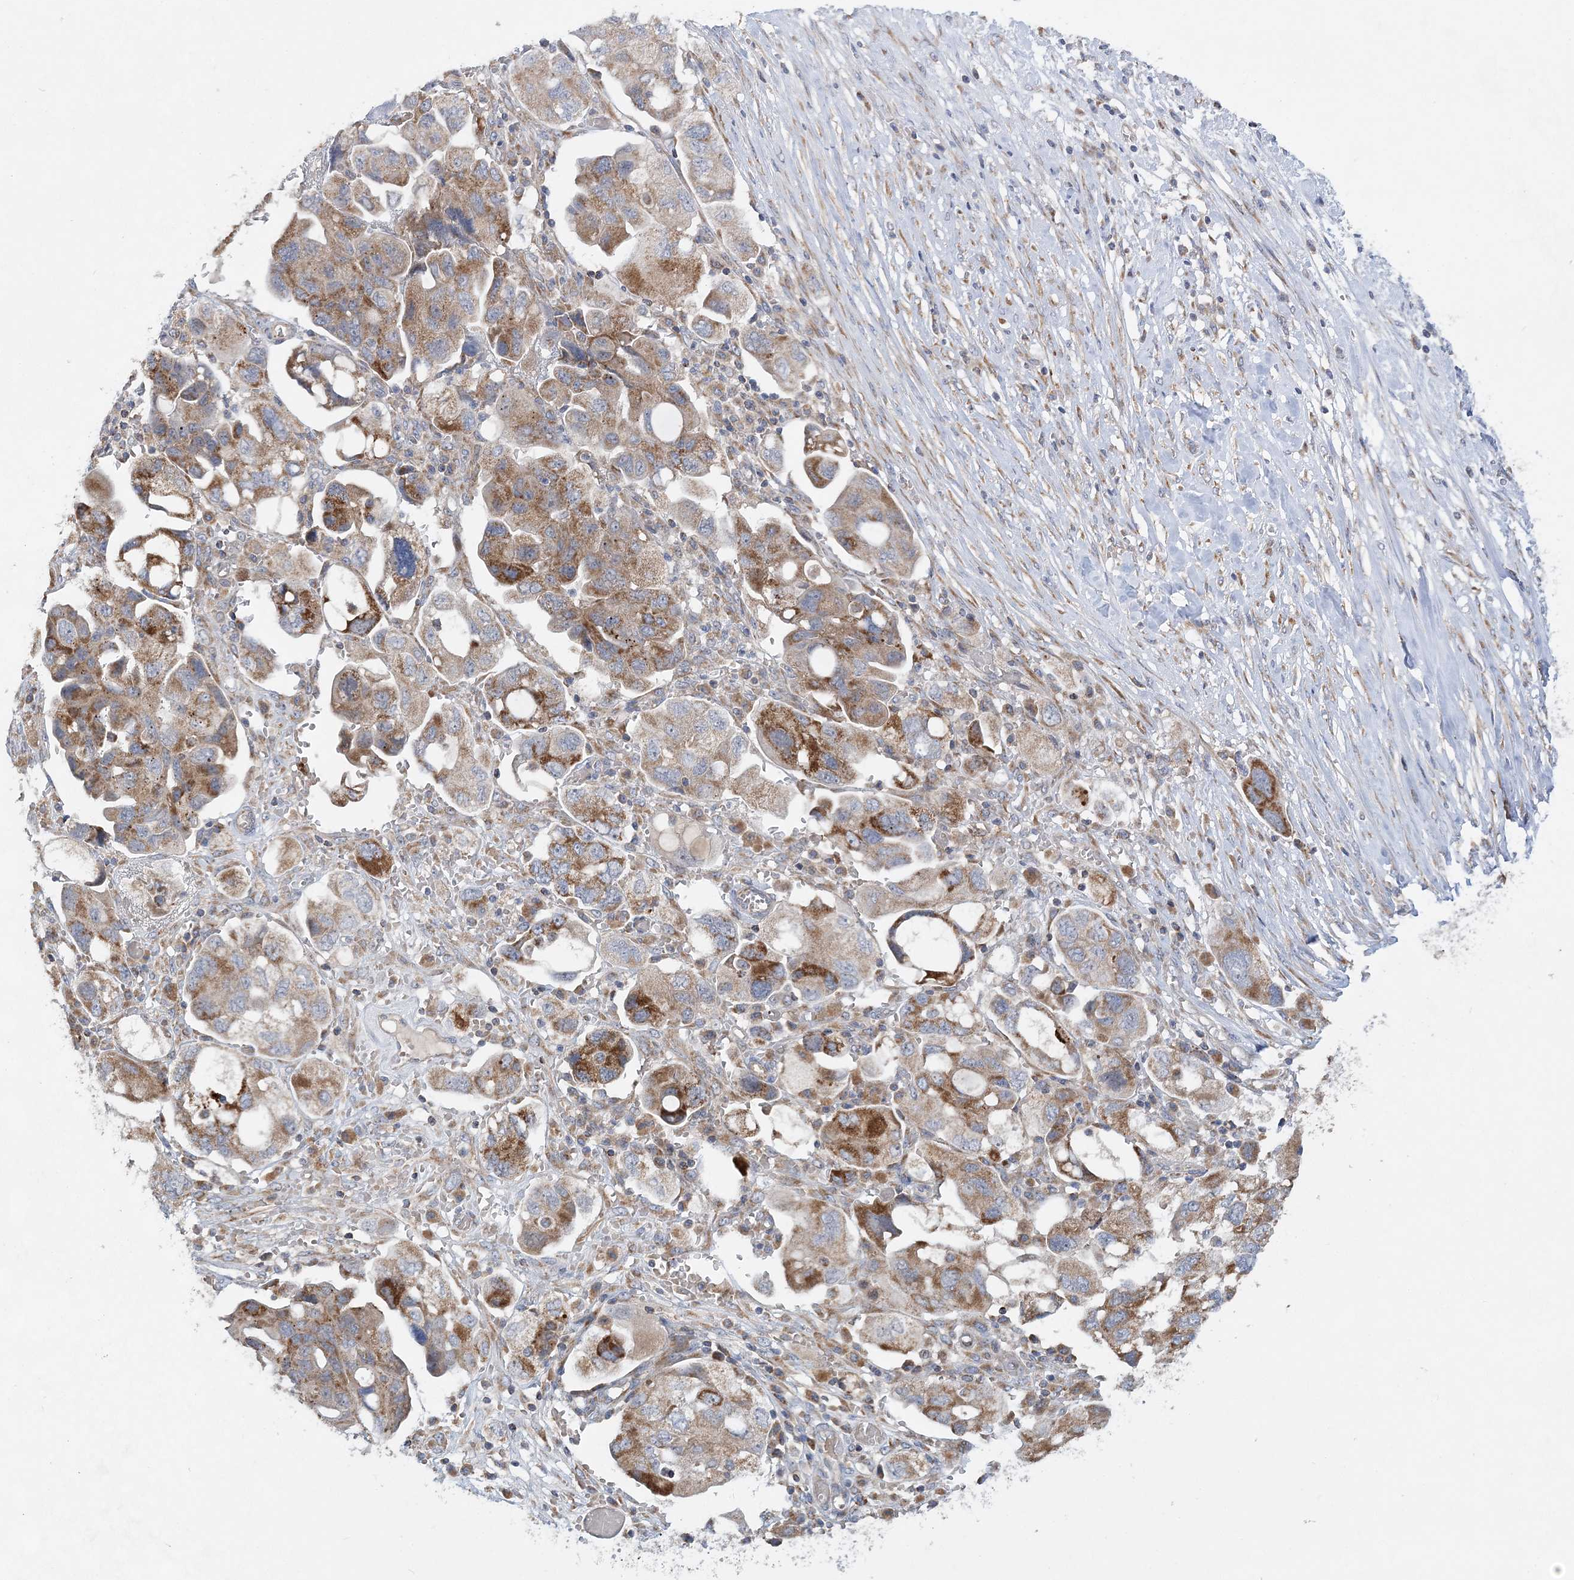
{"staining": {"intensity": "moderate", "quantity": ">75%", "location": "cytoplasmic/membranous"}, "tissue": "ovarian cancer", "cell_type": "Tumor cells", "image_type": "cancer", "snomed": [{"axis": "morphology", "description": "Carcinoma, NOS"}, {"axis": "morphology", "description": "Cystadenocarcinoma, serous, NOS"}, {"axis": "topography", "description": "Ovary"}], "caption": "Tumor cells demonstrate moderate cytoplasmic/membranous expression in approximately >75% of cells in ovarian cancer (carcinoma).", "gene": "TRAPPC13", "patient": {"sex": "female", "age": 69}}